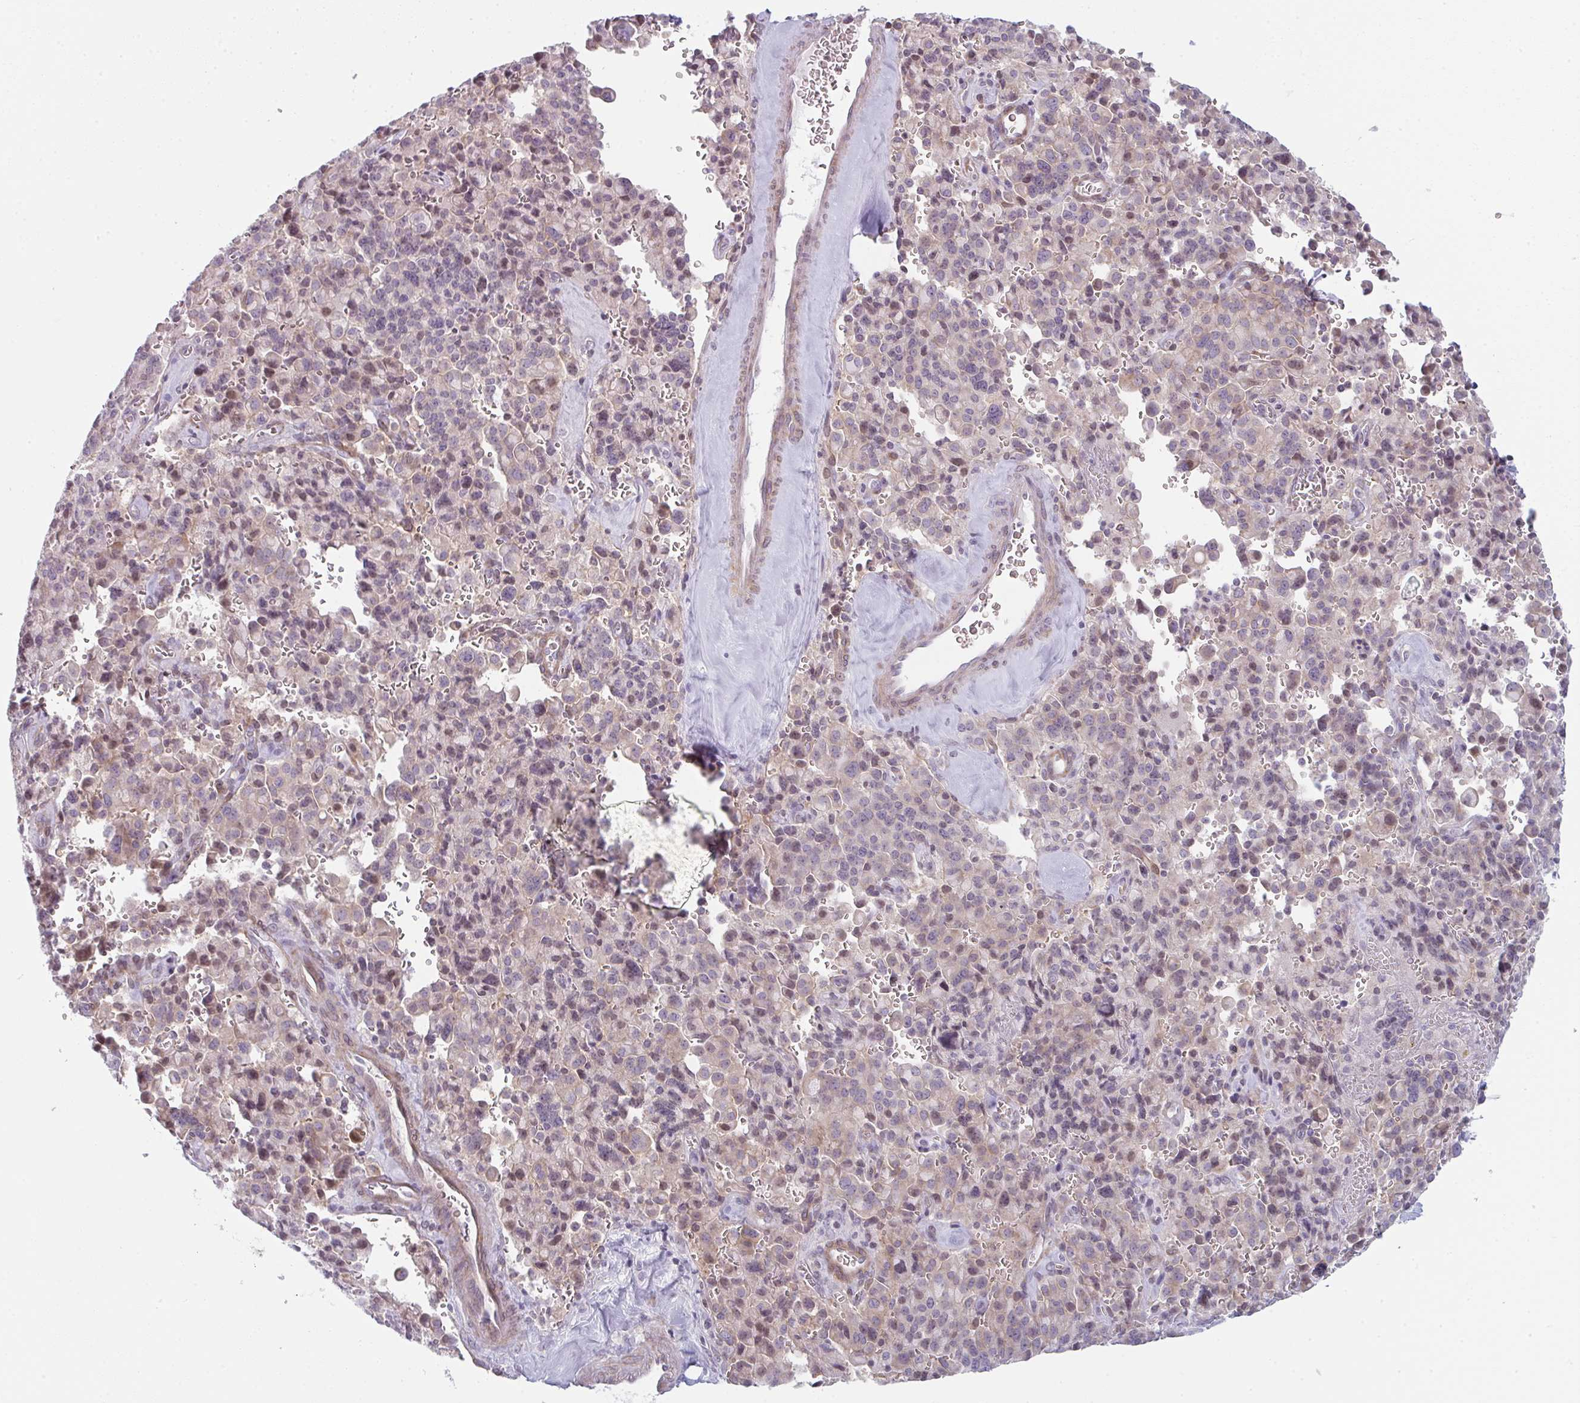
{"staining": {"intensity": "weak", "quantity": "25%-75%", "location": "cytoplasmic/membranous,nuclear"}, "tissue": "pancreatic cancer", "cell_type": "Tumor cells", "image_type": "cancer", "snomed": [{"axis": "morphology", "description": "Adenocarcinoma, NOS"}, {"axis": "topography", "description": "Pancreas"}], "caption": "A high-resolution photomicrograph shows immunohistochemistry staining of pancreatic adenocarcinoma, which shows weak cytoplasmic/membranous and nuclear positivity in approximately 25%-75% of tumor cells.", "gene": "TMEM237", "patient": {"sex": "male", "age": 65}}